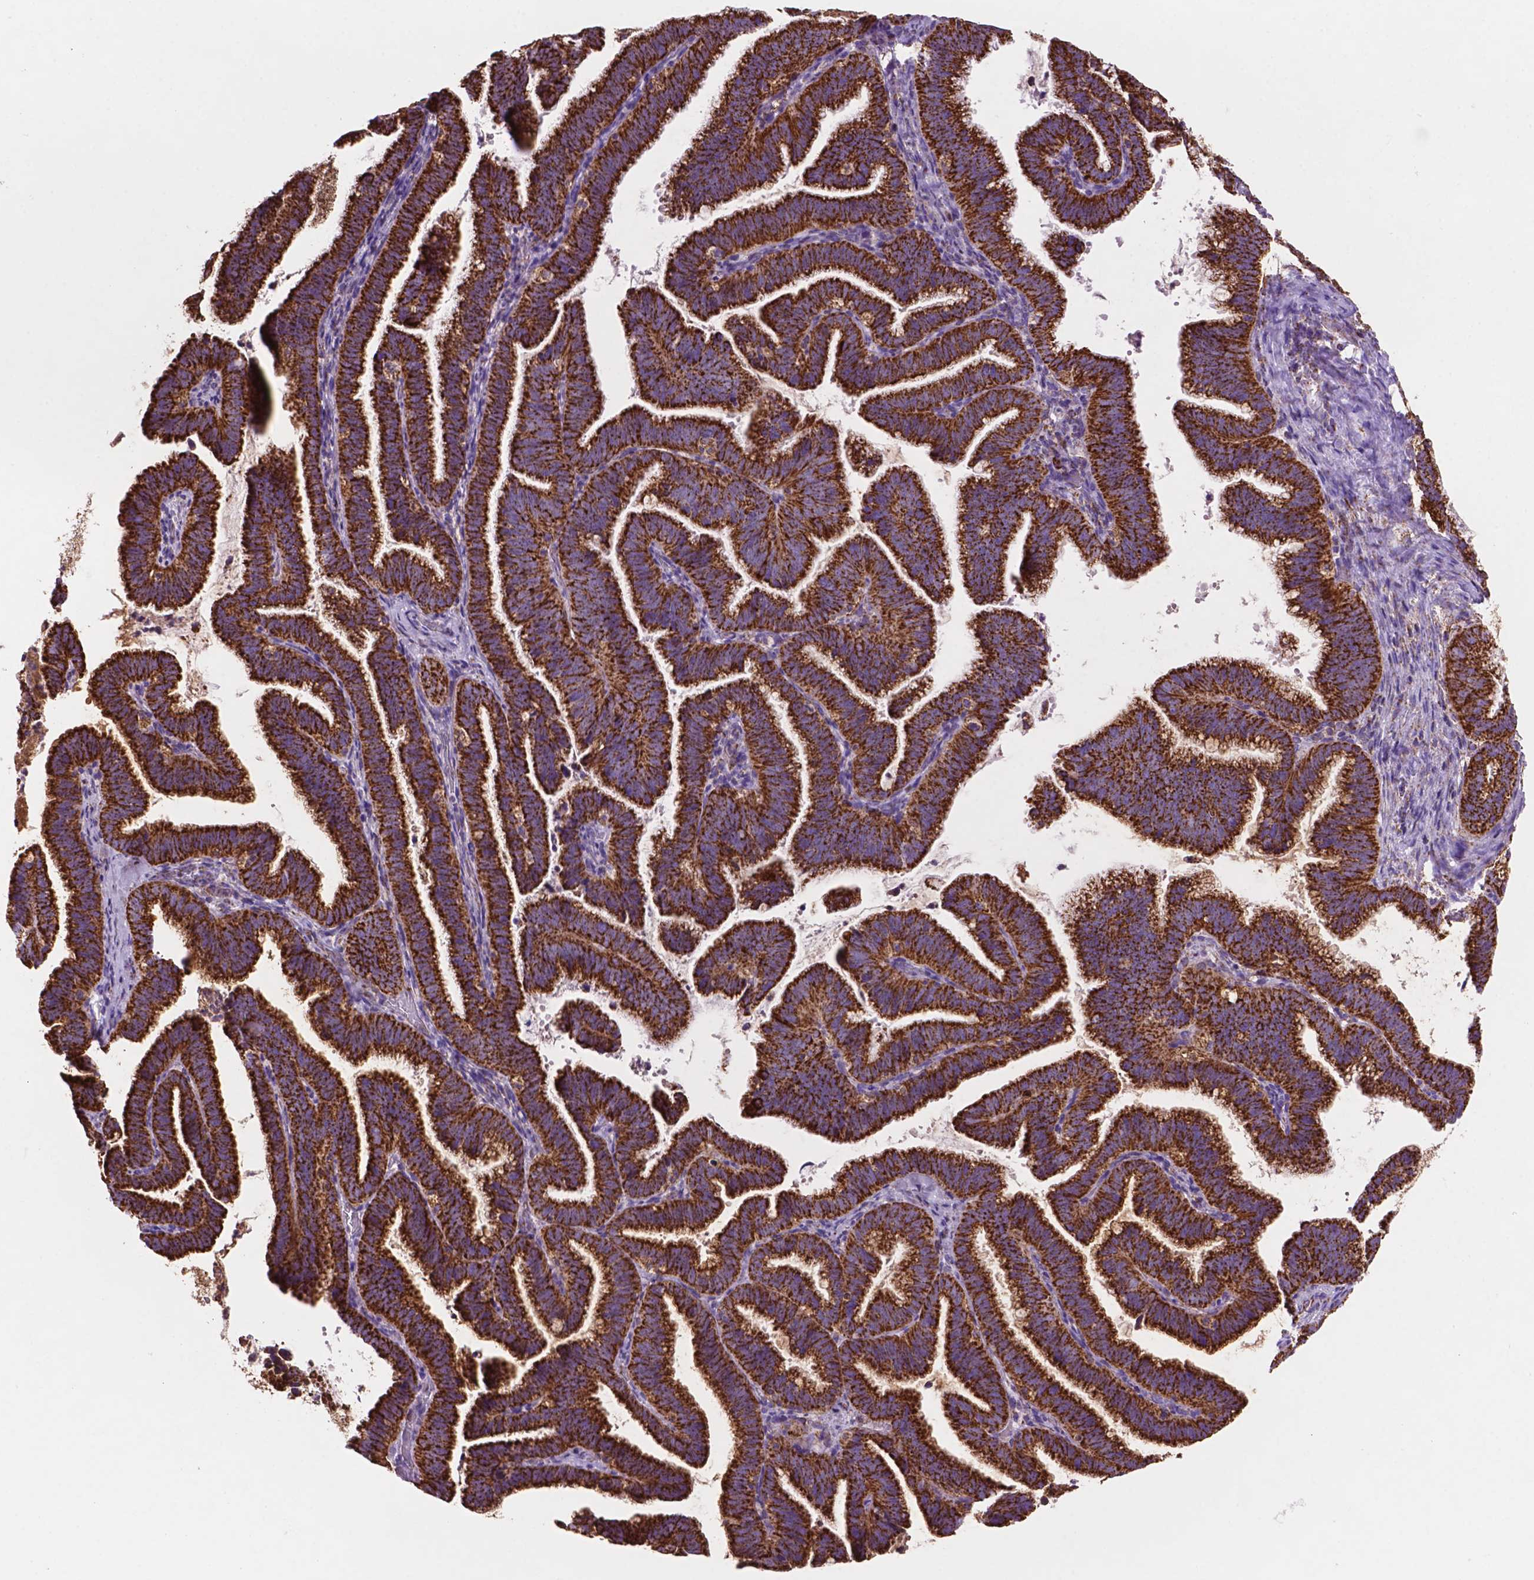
{"staining": {"intensity": "strong", "quantity": ">75%", "location": "cytoplasmic/membranous"}, "tissue": "cervical cancer", "cell_type": "Tumor cells", "image_type": "cancer", "snomed": [{"axis": "morphology", "description": "Adenocarcinoma, NOS"}, {"axis": "topography", "description": "Cervix"}], "caption": "Immunohistochemistry of human cervical cancer reveals high levels of strong cytoplasmic/membranous positivity in approximately >75% of tumor cells.", "gene": "HSPD1", "patient": {"sex": "female", "age": 61}}